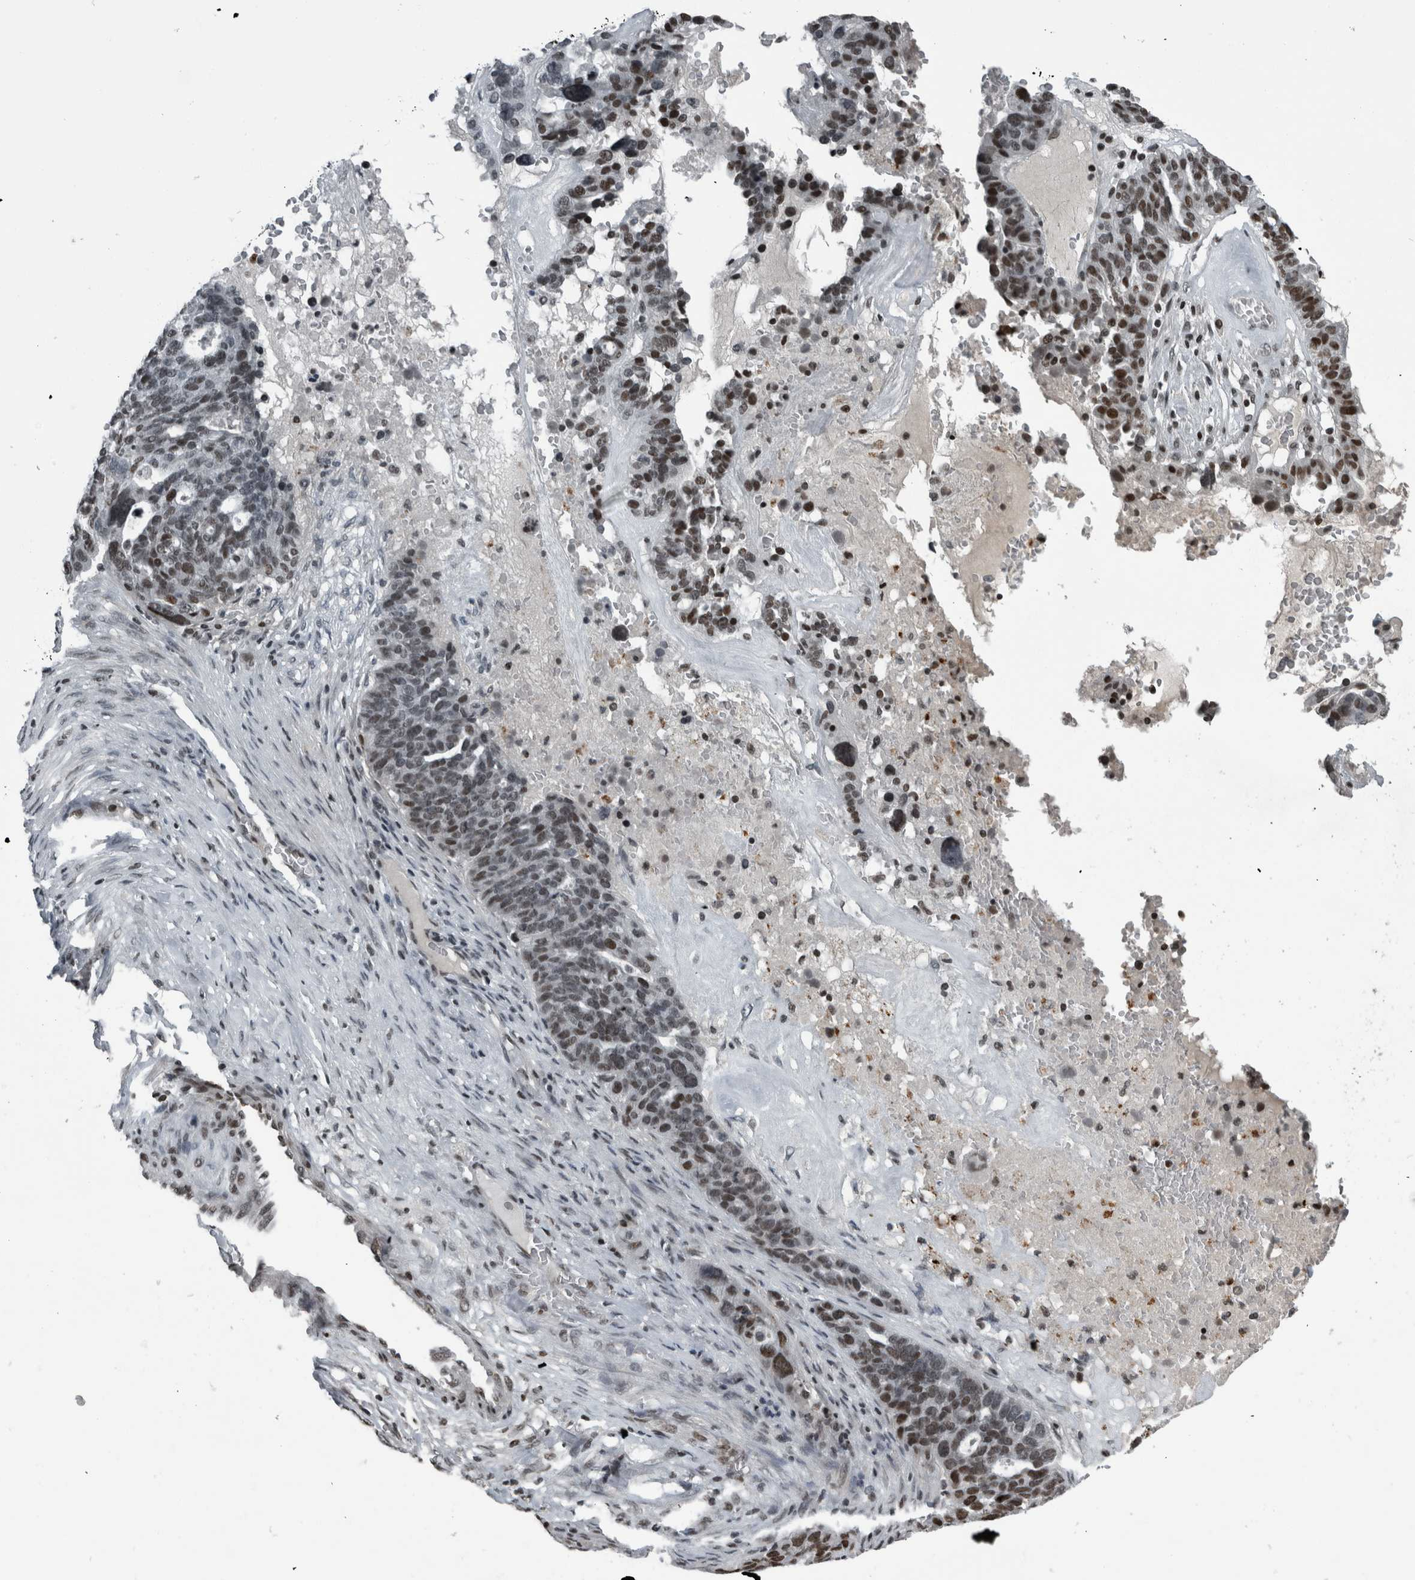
{"staining": {"intensity": "moderate", "quantity": "25%-75%", "location": "nuclear"}, "tissue": "ovarian cancer", "cell_type": "Tumor cells", "image_type": "cancer", "snomed": [{"axis": "morphology", "description": "Cystadenocarcinoma, serous, NOS"}, {"axis": "topography", "description": "Ovary"}], "caption": "Moderate nuclear expression is seen in about 25%-75% of tumor cells in ovarian cancer.", "gene": "UNC50", "patient": {"sex": "female", "age": 59}}